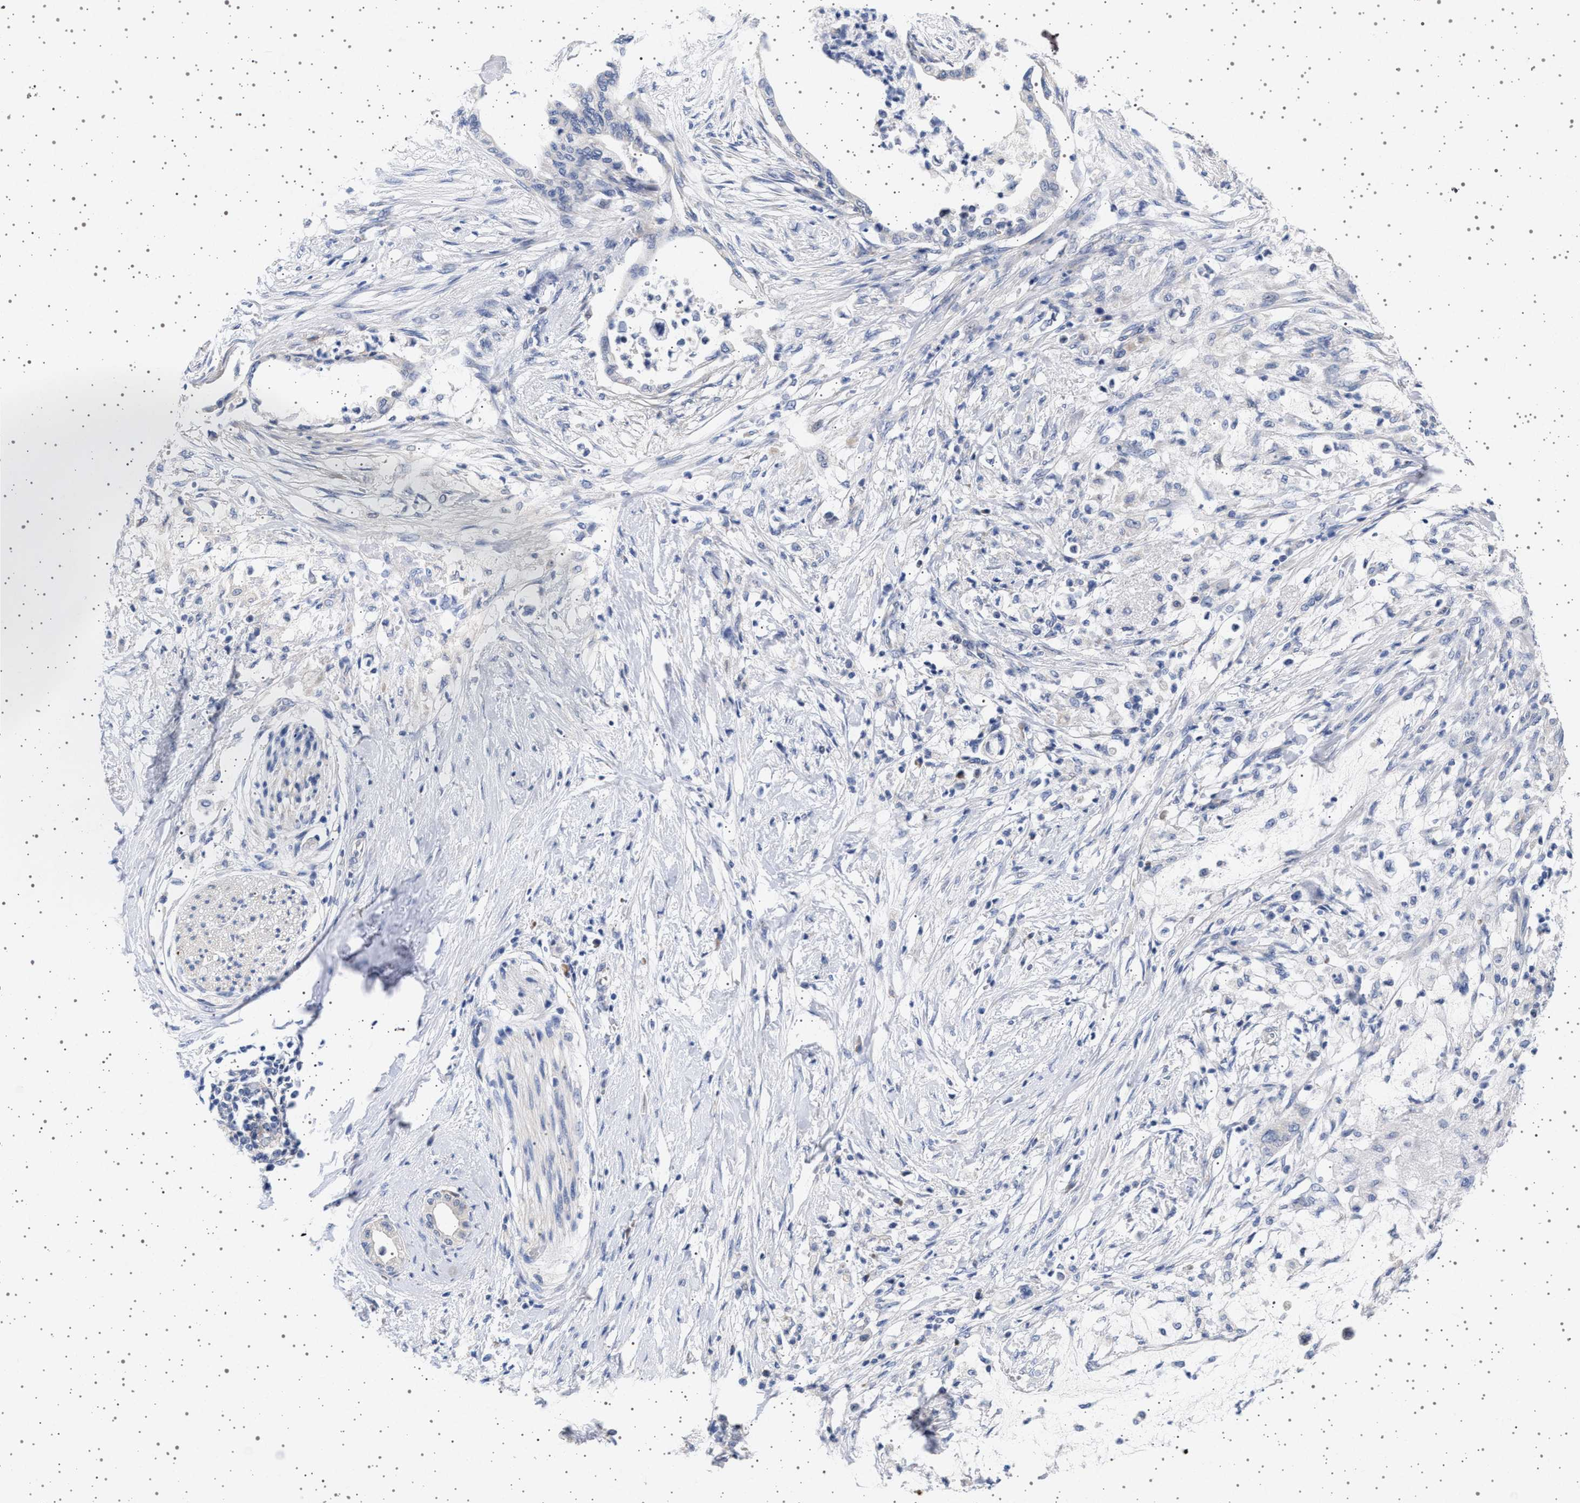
{"staining": {"intensity": "negative", "quantity": "none", "location": "none"}, "tissue": "pancreatic cancer", "cell_type": "Tumor cells", "image_type": "cancer", "snomed": [{"axis": "morphology", "description": "Normal tissue, NOS"}, {"axis": "morphology", "description": "Adenocarcinoma, NOS"}, {"axis": "topography", "description": "Pancreas"}, {"axis": "topography", "description": "Duodenum"}], "caption": "DAB (3,3'-diaminobenzidine) immunohistochemical staining of pancreatic cancer displays no significant expression in tumor cells.", "gene": "TRMT10B", "patient": {"sex": "female", "age": 60}}